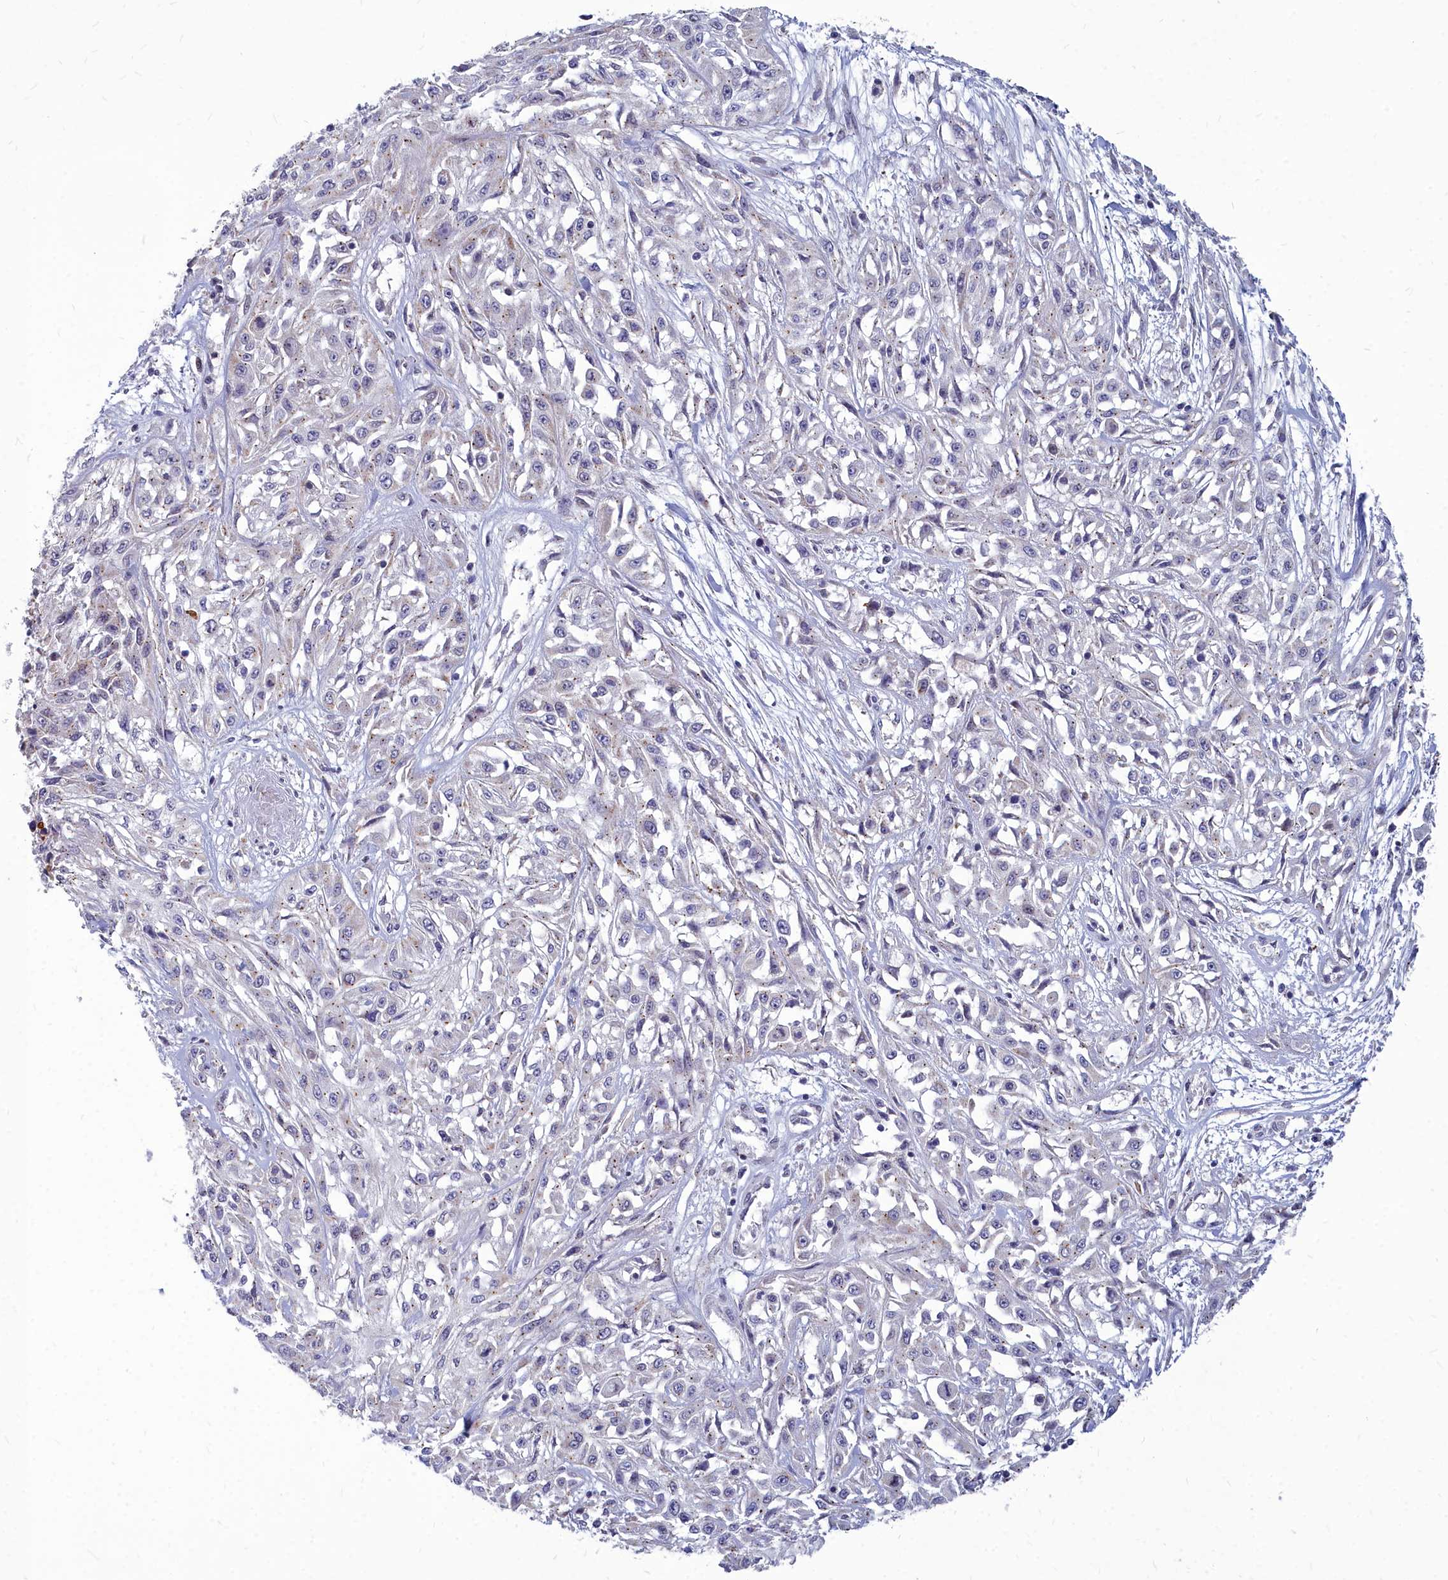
{"staining": {"intensity": "weak", "quantity": "<25%", "location": "cytoplasmic/membranous"}, "tissue": "skin cancer", "cell_type": "Tumor cells", "image_type": "cancer", "snomed": [{"axis": "morphology", "description": "Squamous cell carcinoma, NOS"}, {"axis": "morphology", "description": "Squamous cell carcinoma, metastatic, NOS"}, {"axis": "topography", "description": "Skin"}, {"axis": "topography", "description": "Lymph node"}], "caption": "Immunohistochemistry histopathology image of skin squamous cell carcinoma stained for a protein (brown), which exhibits no expression in tumor cells.", "gene": "NOXA1", "patient": {"sex": "male", "age": 75}}